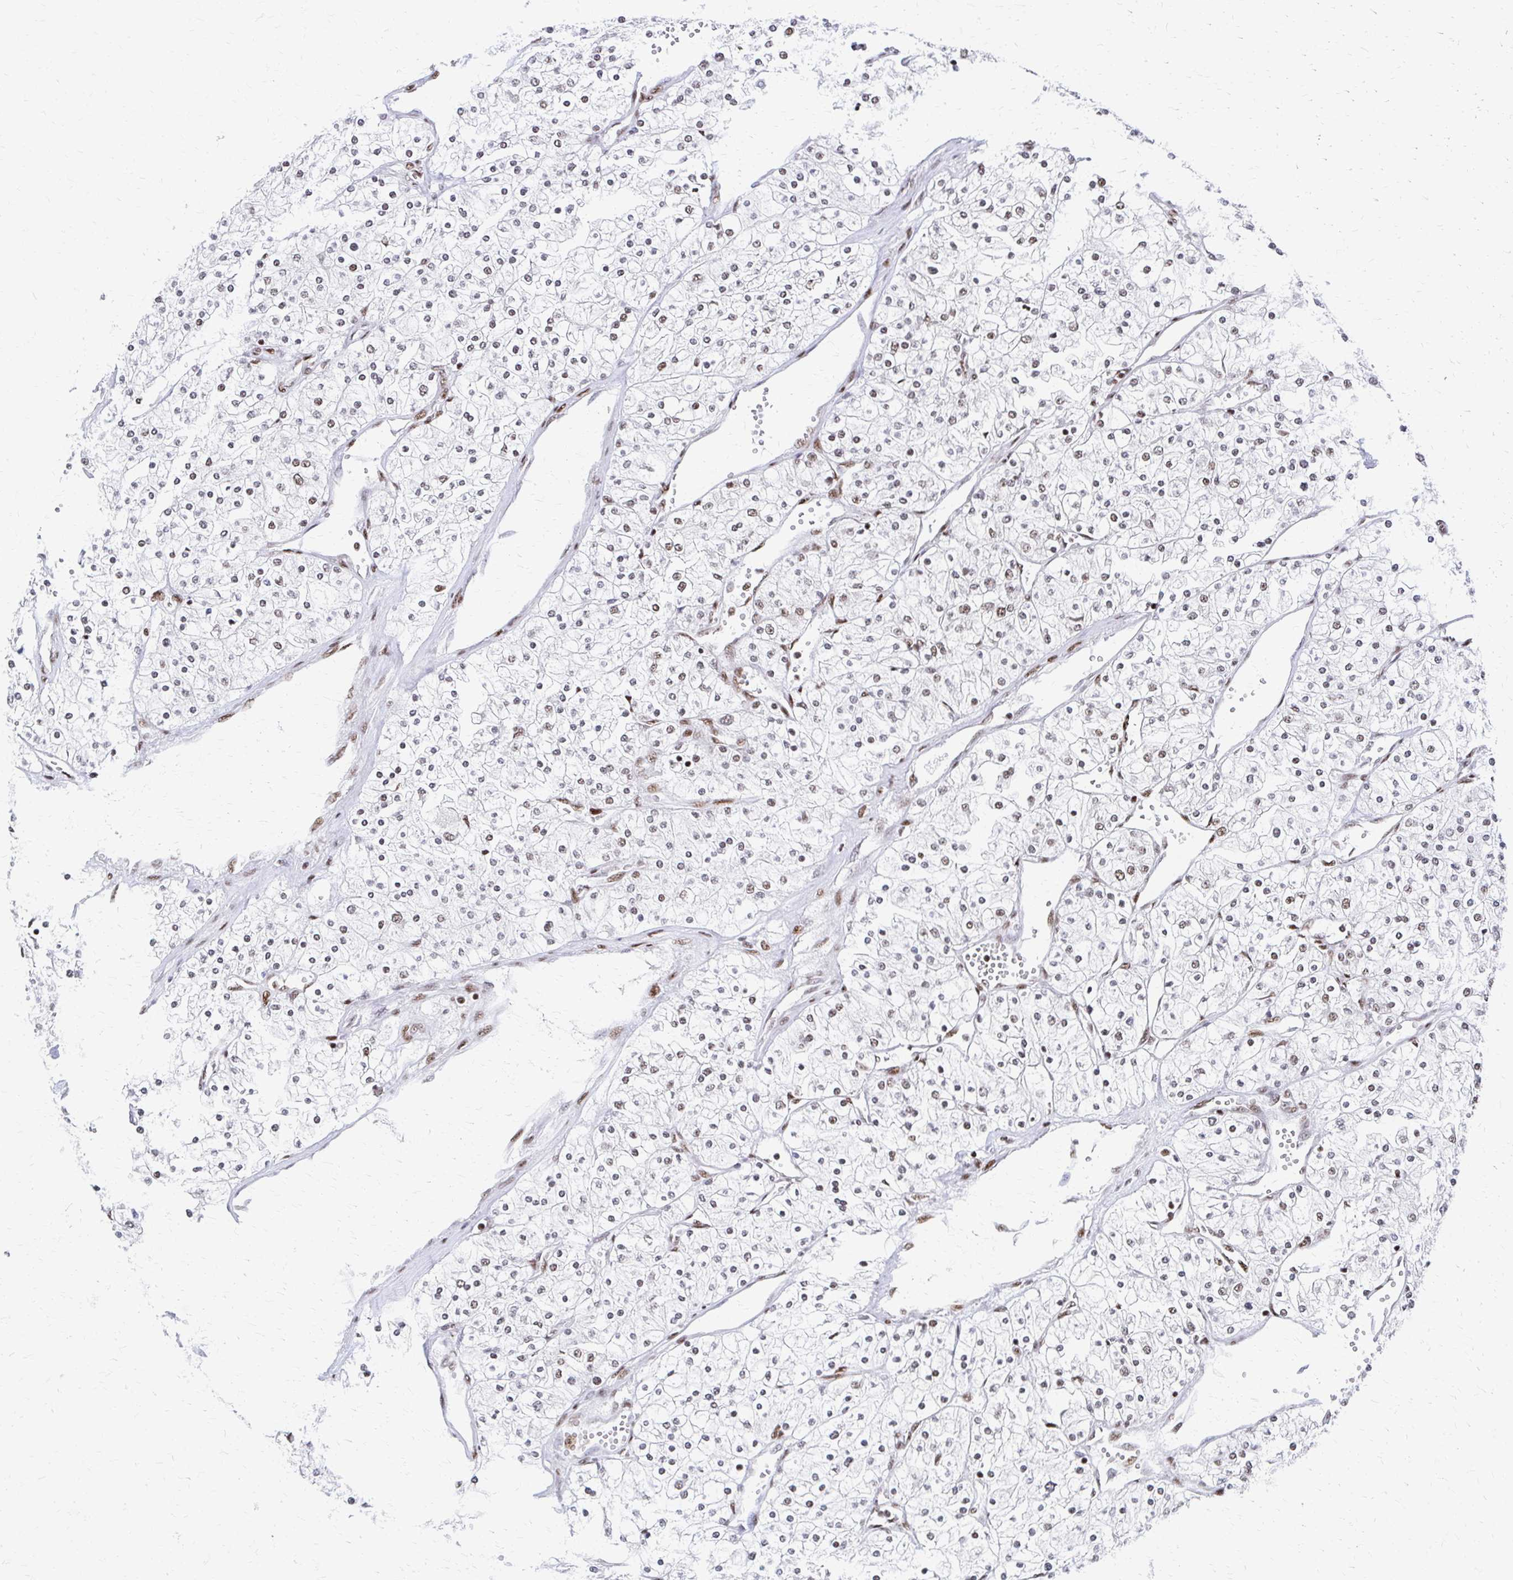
{"staining": {"intensity": "weak", "quantity": "<25%", "location": "nuclear"}, "tissue": "renal cancer", "cell_type": "Tumor cells", "image_type": "cancer", "snomed": [{"axis": "morphology", "description": "Adenocarcinoma, NOS"}, {"axis": "topography", "description": "Kidney"}], "caption": "IHC of renal cancer shows no expression in tumor cells.", "gene": "CNKSR3", "patient": {"sex": "male", "age": 80}}